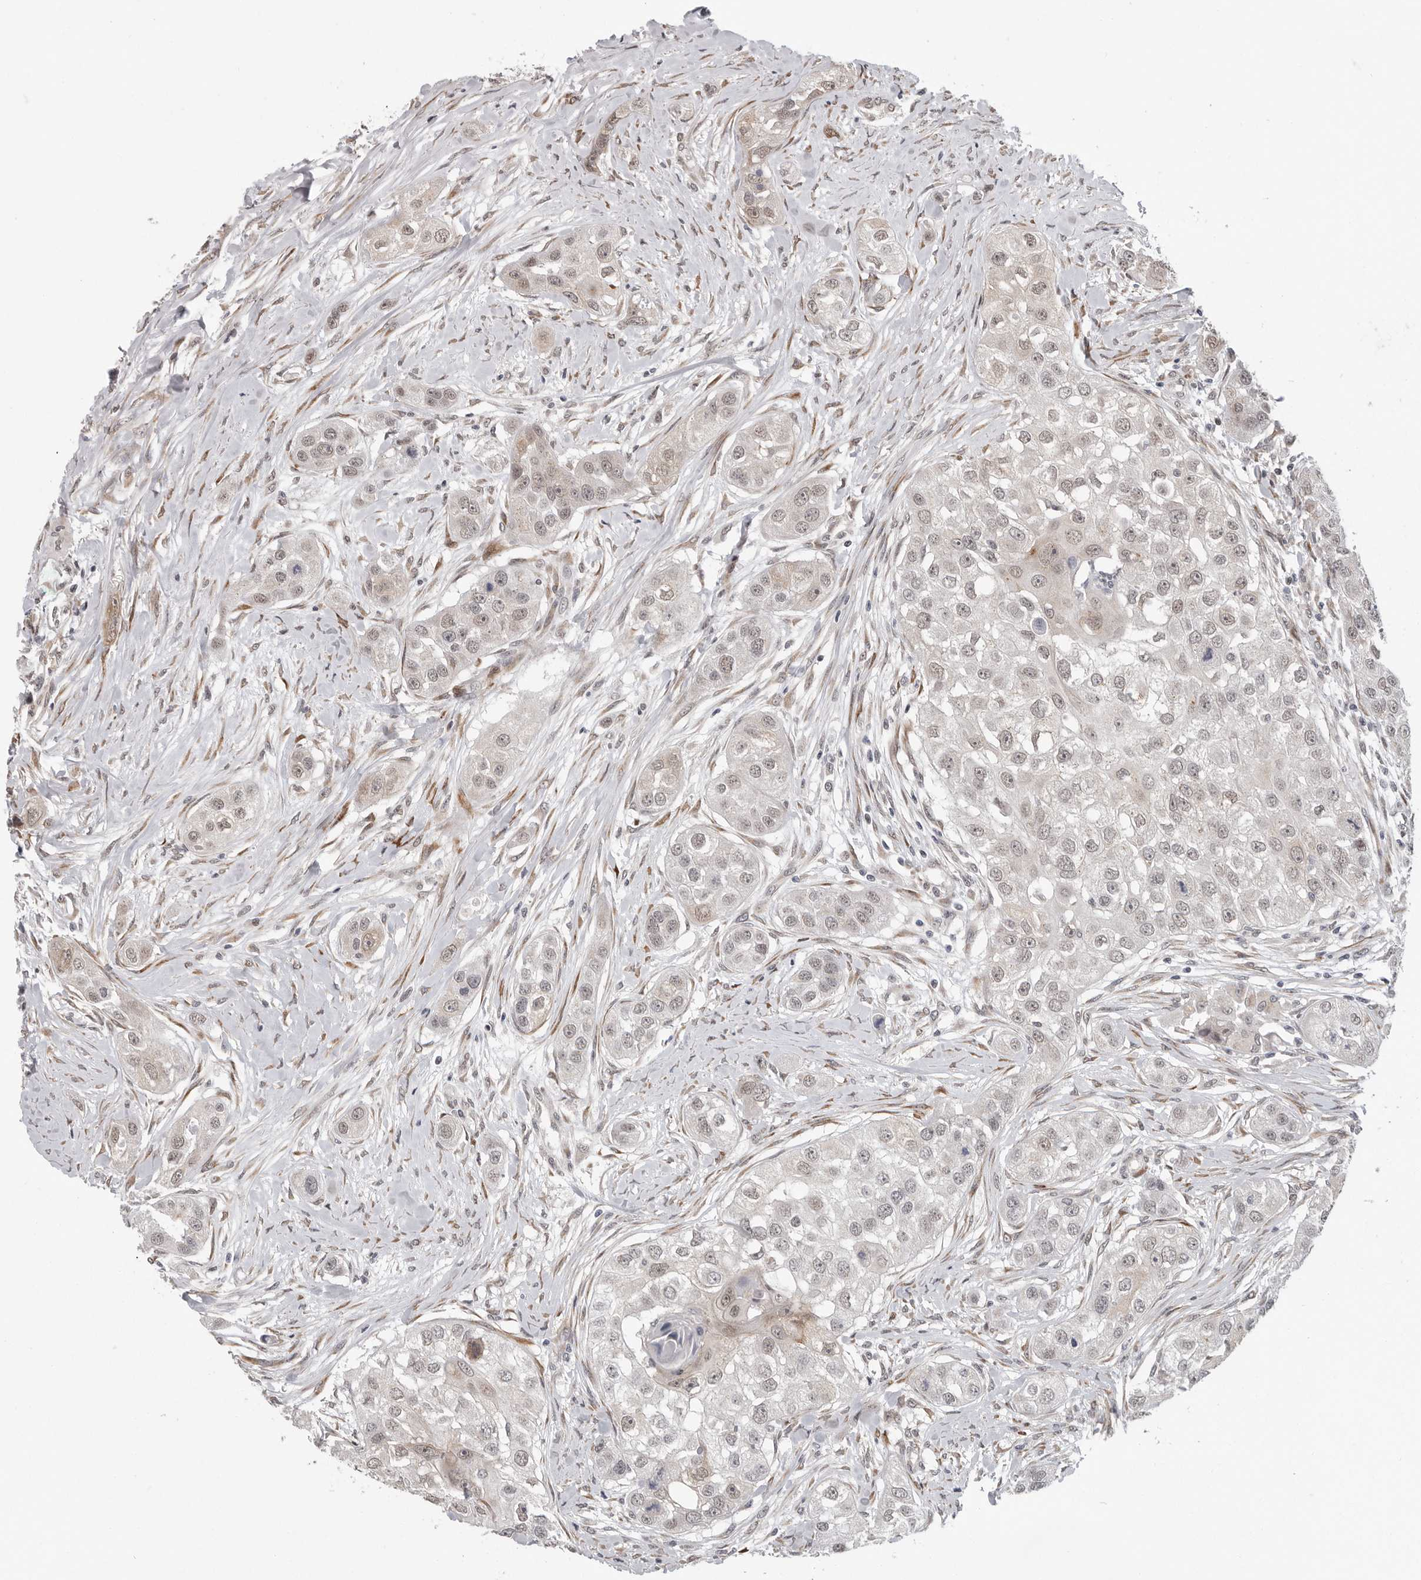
{"staining": {"intensity": "weak", "quantity": "25%-75%", "location": "cytoplasmic/membranous,nuclear"}, "tissue": "head and neck cancer", "cell_type": "Tumor cells", "image_type": "cancer", "snomed": [{"axis": "morphology", "description": "Normal tissue, NOS"}, {"axis": "morphology", "description": "Squamous cell carcinoma, NOS"}, {"axis": "topography", "description": "Skeletal muscle"}, {"axis": "topography", "description": "Head-Neck"}], "caption": "A histopathology image of head and neck cancer (squamous cell carcinoma) stained for a protein shows weak cytoplasmic/membranous and nuclear brown staining in tumor cells.", "gene": "RALGPS2", "patient": {"sex": "male", "age": 51}}